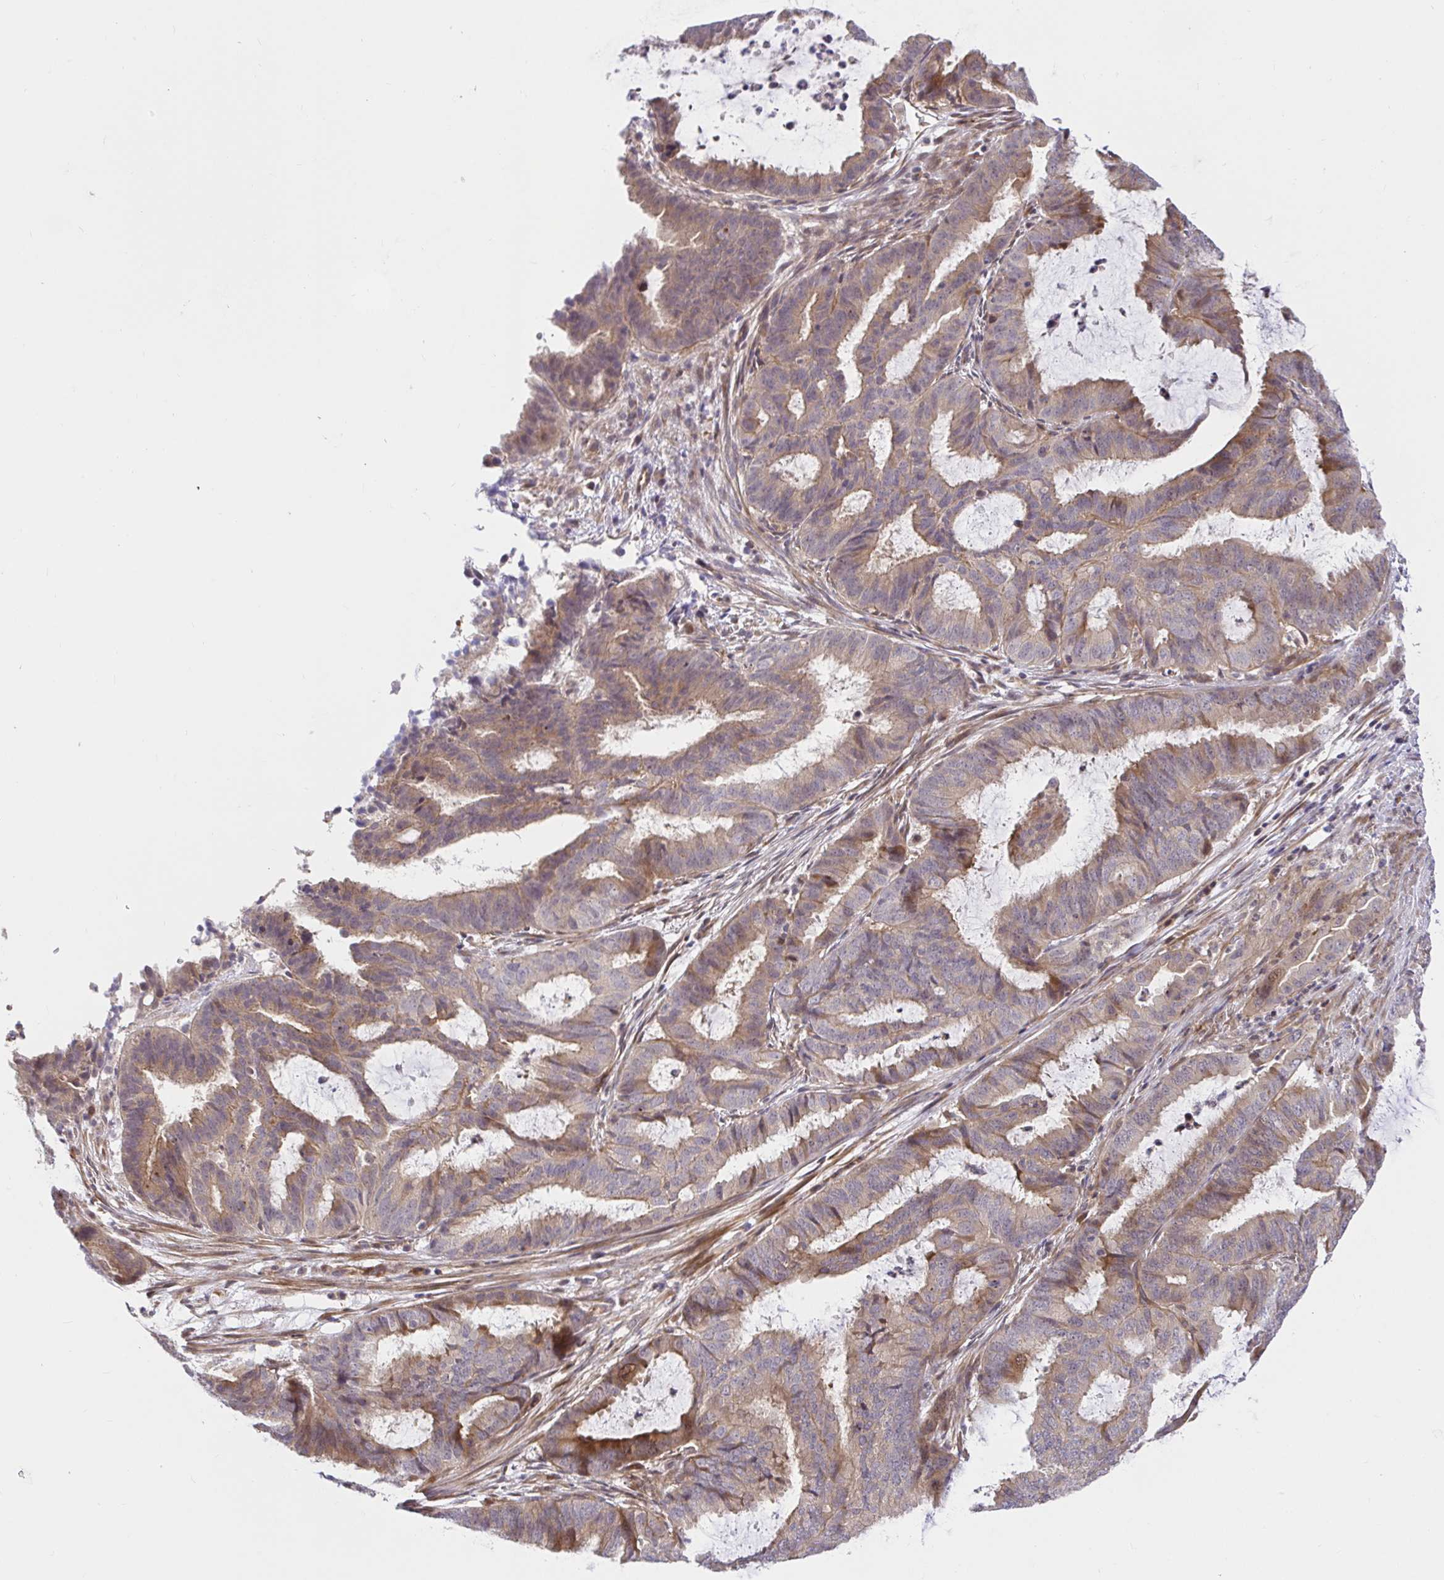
{"staining": {"intensity": "weak", "quantity": ">75%", "location": "cytoplasmic/membranous"}, "tissue": "endometrial cancer", "cell_type": "Tumor cells", "image_type": "cancer", "snomed": [{"axis": "morphology", "description": "Adenocarcinoma, NOS"}, {"axis": "topography", "description": "Endometrium"}], "caption": "A high-resolution histopathology image shows immunohistochemistry staining of endometrial cancer (adenocarcinoma), which displays weak cytoplasmic/membranous expression in about >75% of tumor cells.", "gene": "TRIM55", "patient": {"sex": "female", "age": 51}}